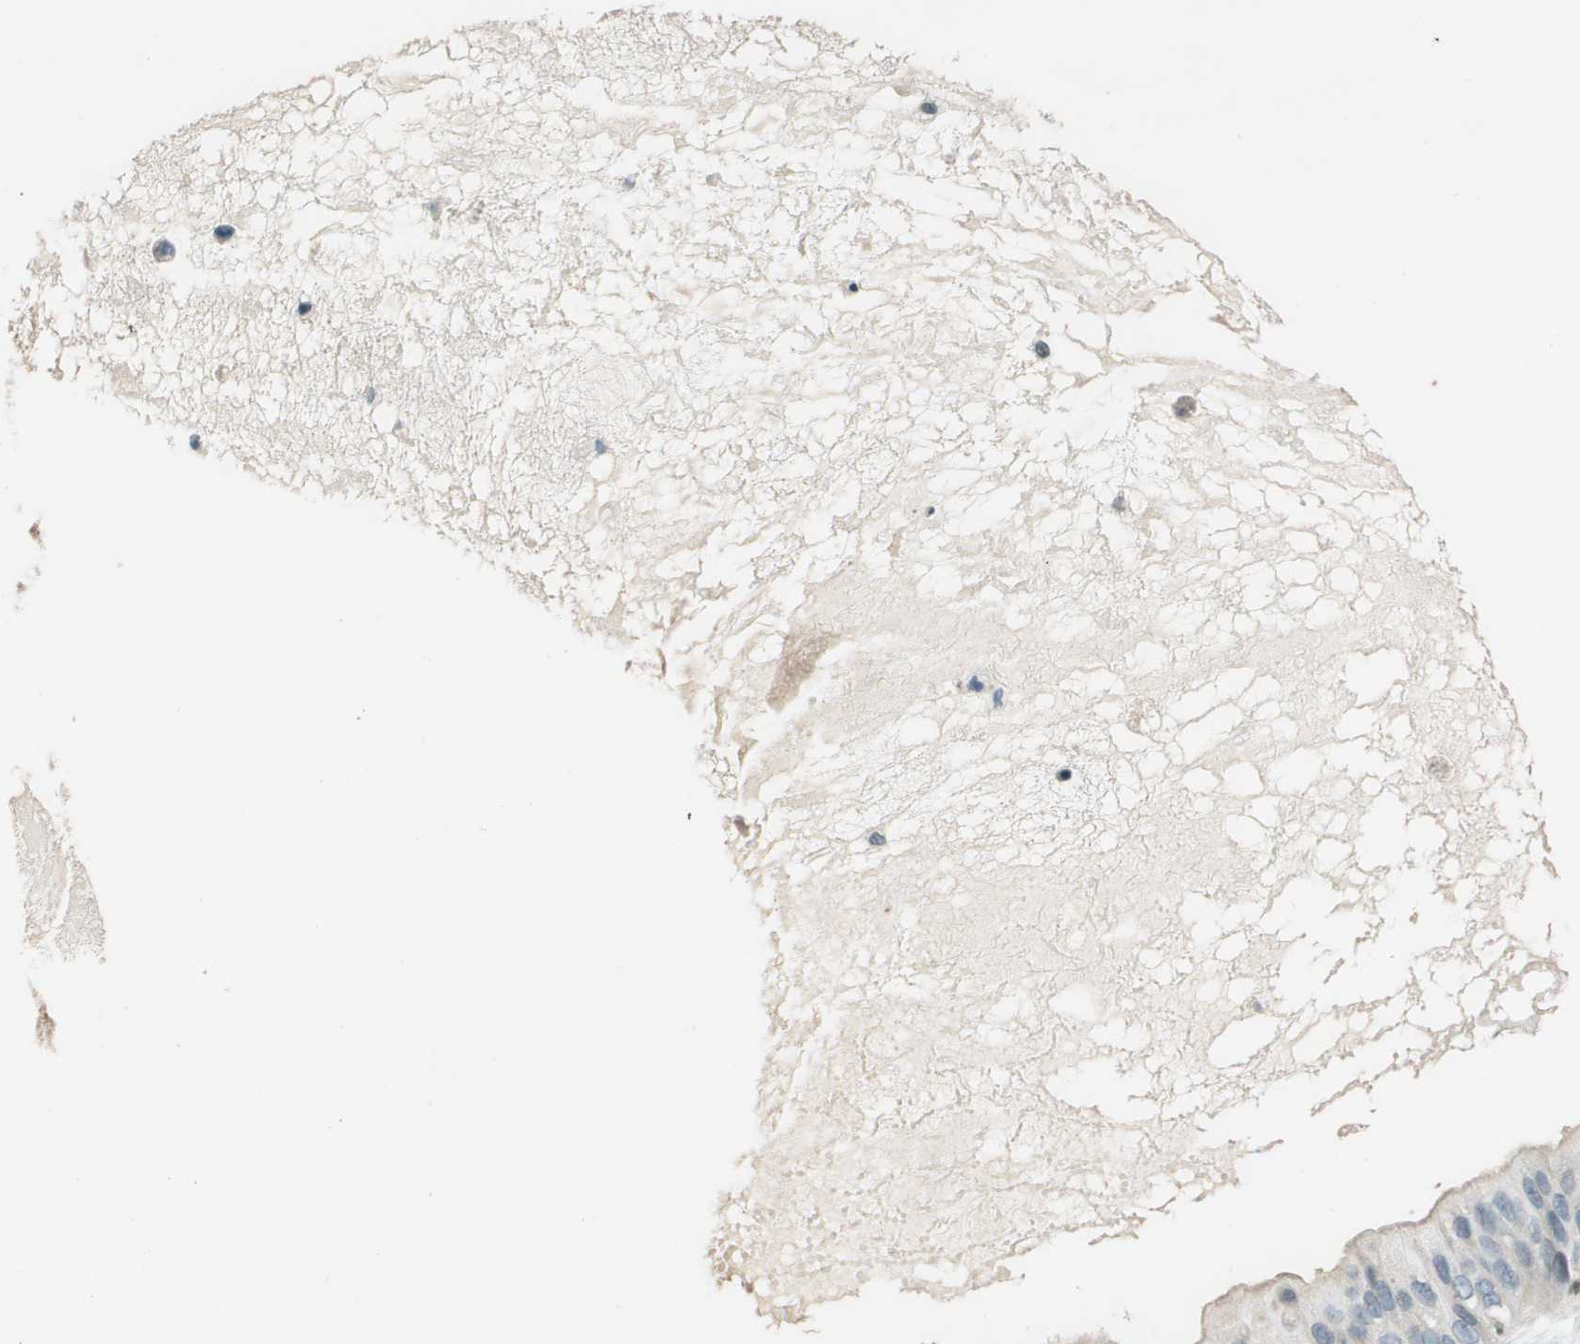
{"staining": {"intensity": "moderate", "quantity": "<25%", "location": "nuclear"}, "tissue": "ovarian cancer", "cell_type": "Tumor cells", "image_type": "cancer", "snomed": [{"axis": "morphology", "description": "Cystadenocarcinoma, mucinous, NOS"}, {"axis": "topography", "description": "Ovary"}], "caption": "Immunohistochemical staining of mucinous cystadenocarcinoma (ovarian) reveals moderate nuclear protein positivity in about <25% of tumor cells. The staining was performed using DAB to visualize the protein expression in brown, while the nuclei were stained in blue with hematoxylin (Magnification: 20x).", "gene": "CBX5", "patient": {"sex": "female", "age": 80}}